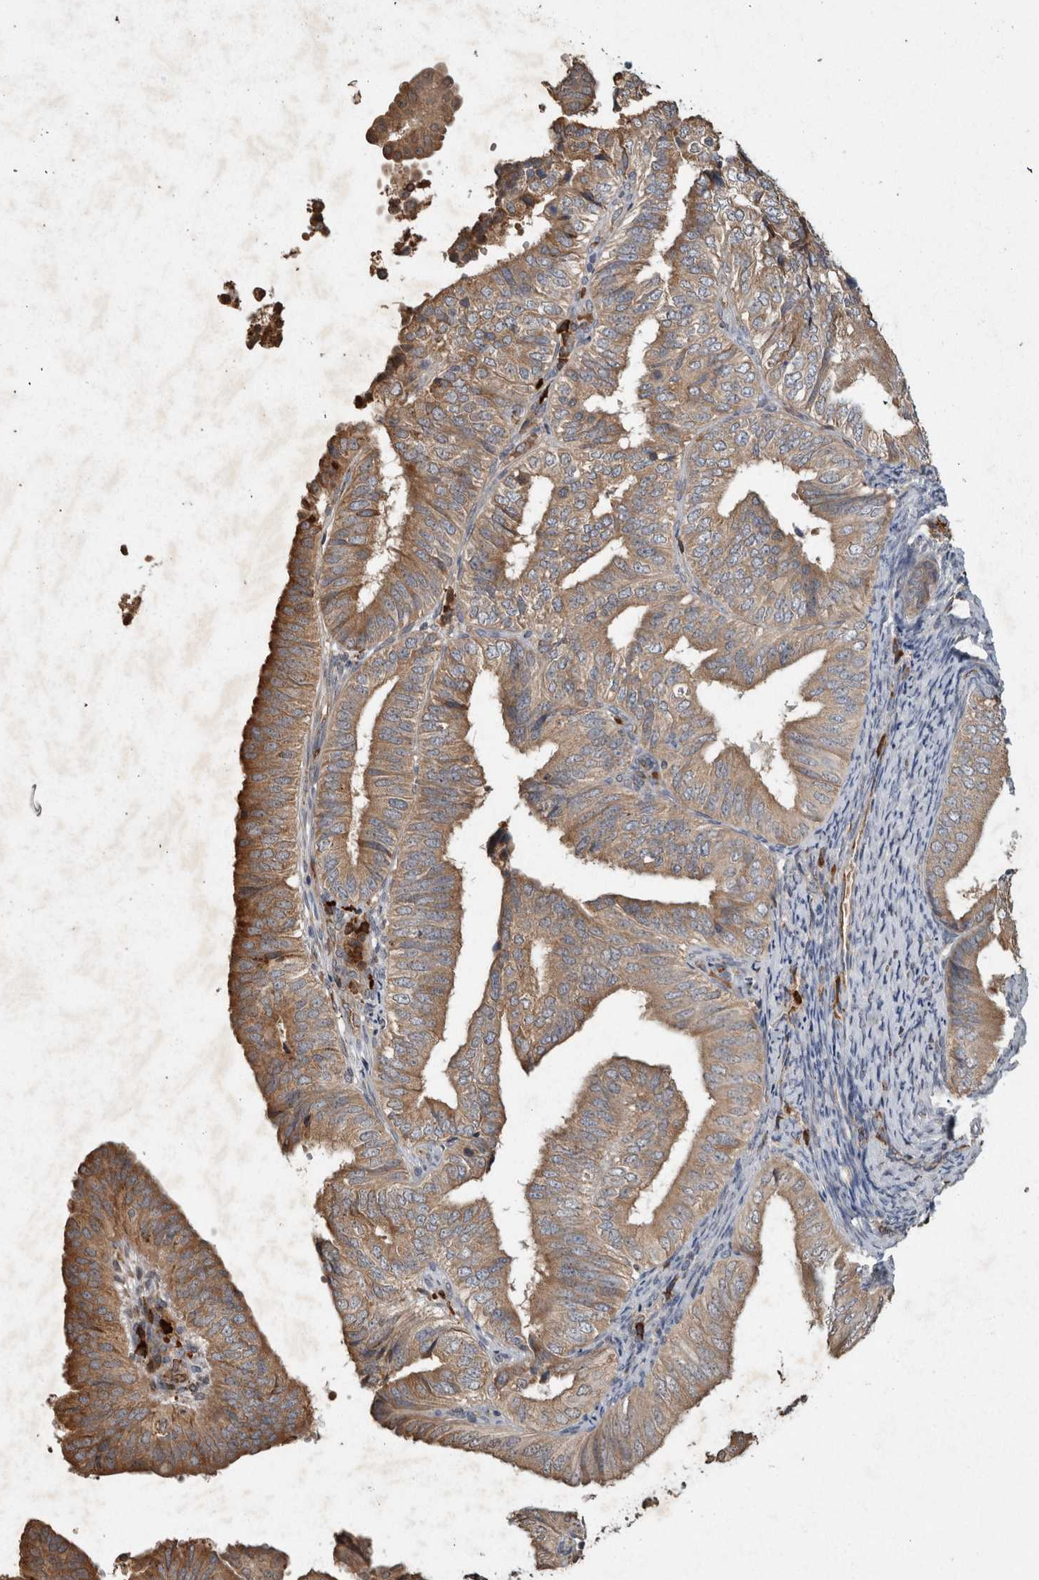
{"staining": {"intensity": "moderate", "quantity": ">75%", "location": "cytoplasmic/membranous"}, "tissue": "endometrial cancer", "cell_type": "Tumor cells", "image_type": "cancer", "snomed": [{"axis": "morphology", "description": "Adenocarcinoma, NOS"}, {"axis": "topography", "description": "Endometrium"}], "caption": "IHC photomicrograph of human endometrial cancer stained for a protein (brown), which shows medium levels of moderate cytoplasmic/membranous staining in about >75% of tumor cells.", "gene": "ADGRL3", "patient": {"sex": "female", "age": 58}}